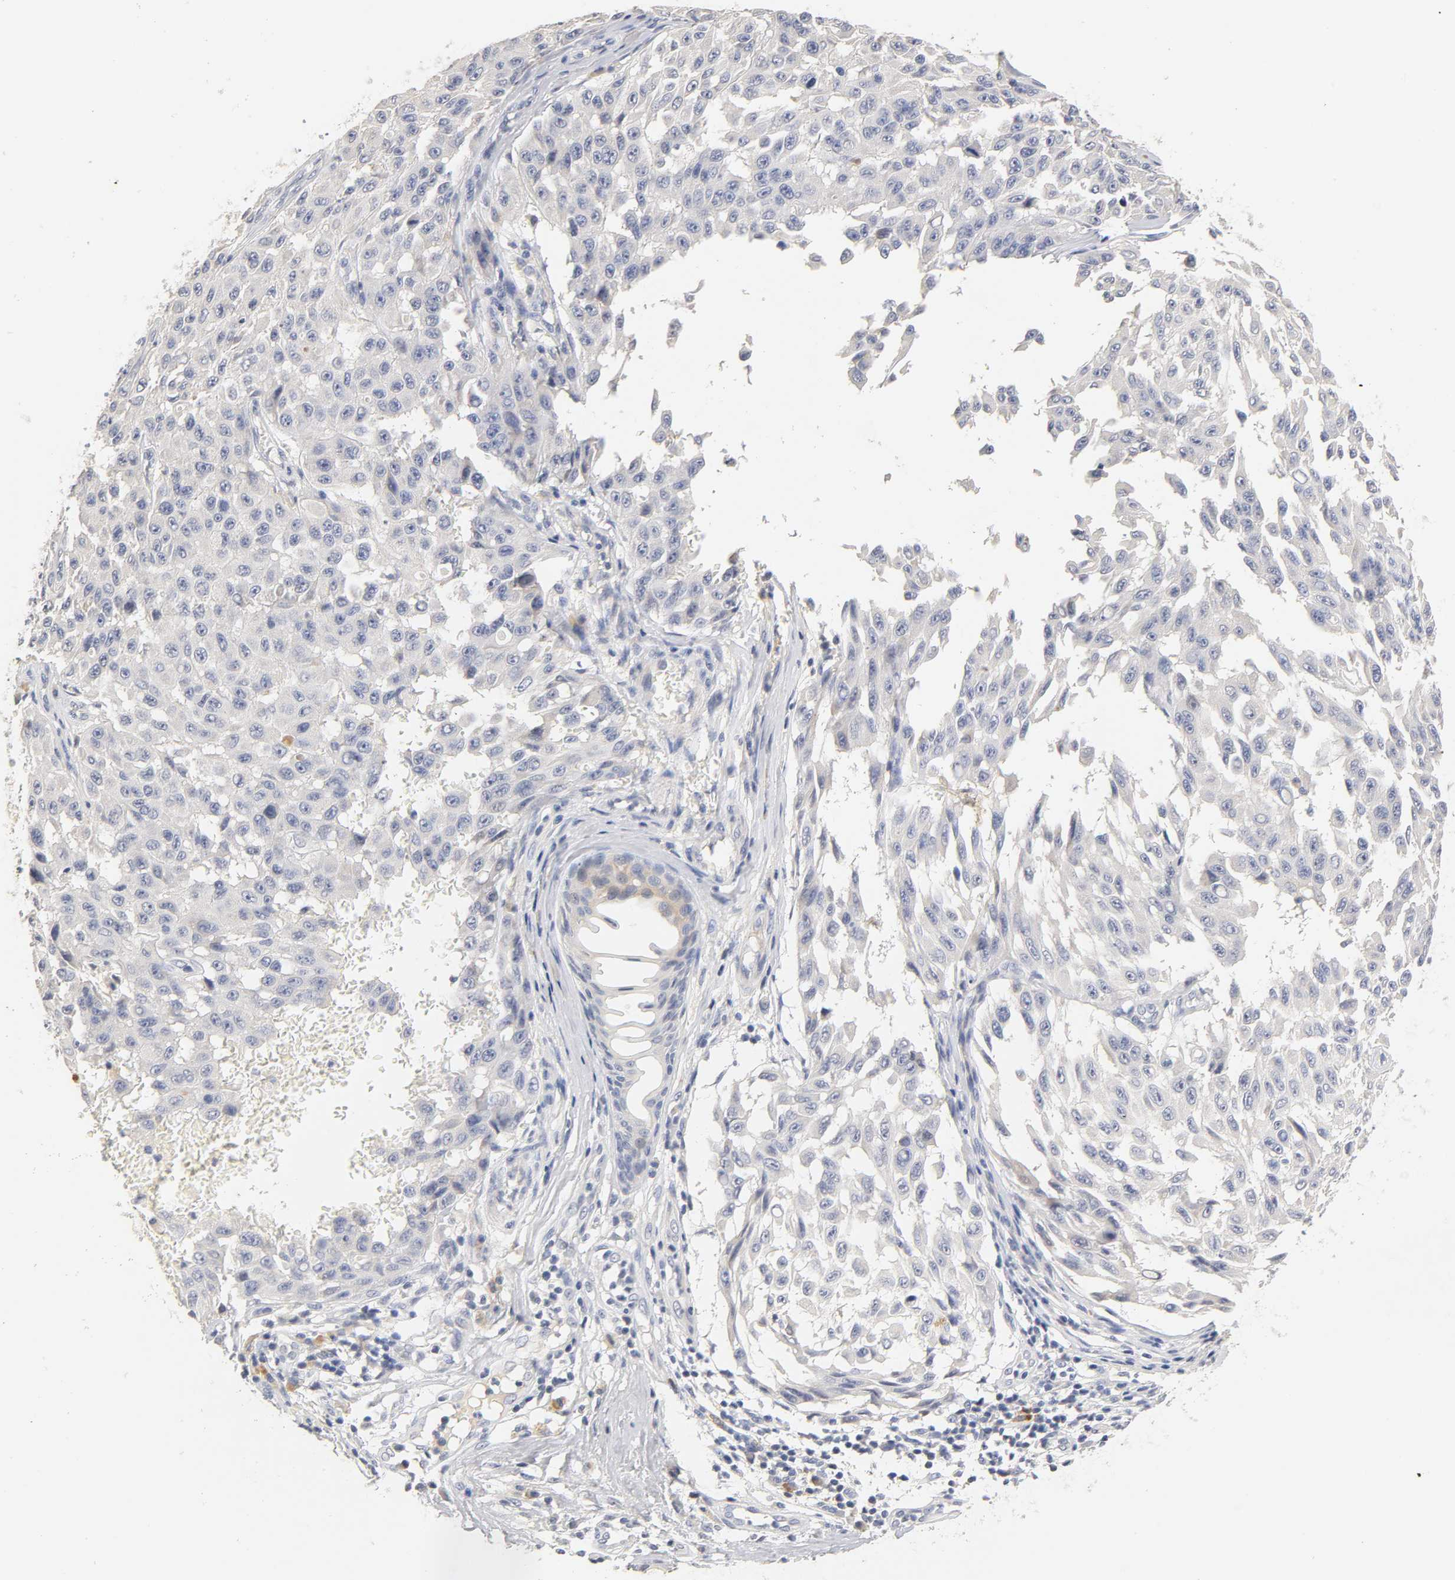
{"staining": {"intensity": "negative", "quantity": "none", "location": "none"}, "tissue": "melanoma", "cell_type": "Tumor cells", "image_type": "cancer", "snomed": [{"axis": "morphology", "description": "Malignant melanoma, NOS"}, {"axis": "topography", "description": "Skin"}], "caption": "Immunohistochemistry of human malignant melanoma shows no positivity in tumor cells.", "gene": "OVOL1", "patient": {"sex": "male", "age": 30}}